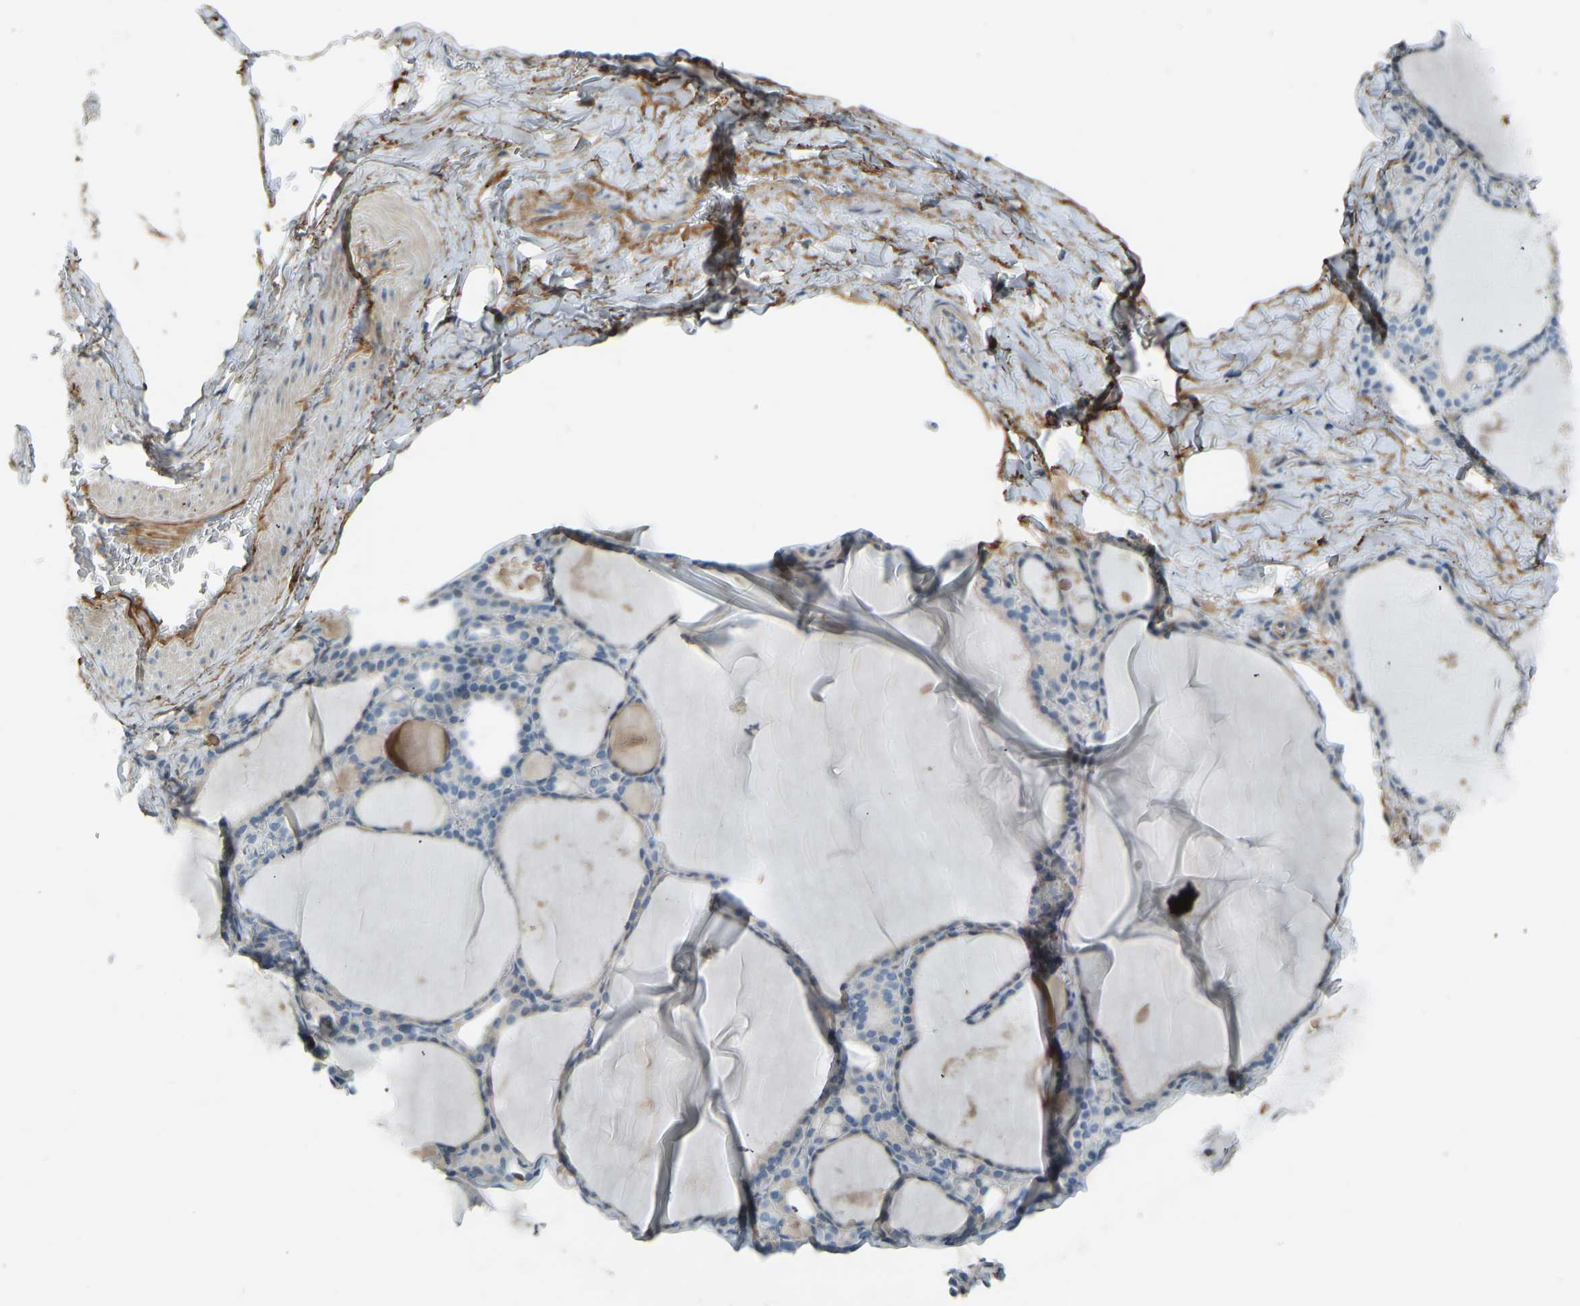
{"staining": {"intensity": "weak", "quantity": "<25%", "location": "cytoplasmic/membranous"}, "tissue": "thyroid gland", "cell_type": "Glandular cells", "image_type": "normal", "snomed": [{"axis": "morphology", "description": "Normal tissue, NOS"}, {"axis": "topography", "description": "Thyroid gland"}], "caption": "The IHC image has no significant positivity in glandular cells of thyroid gland.", "gene": "FBLN2", "patient": {"sex": "male", "age": 56}}